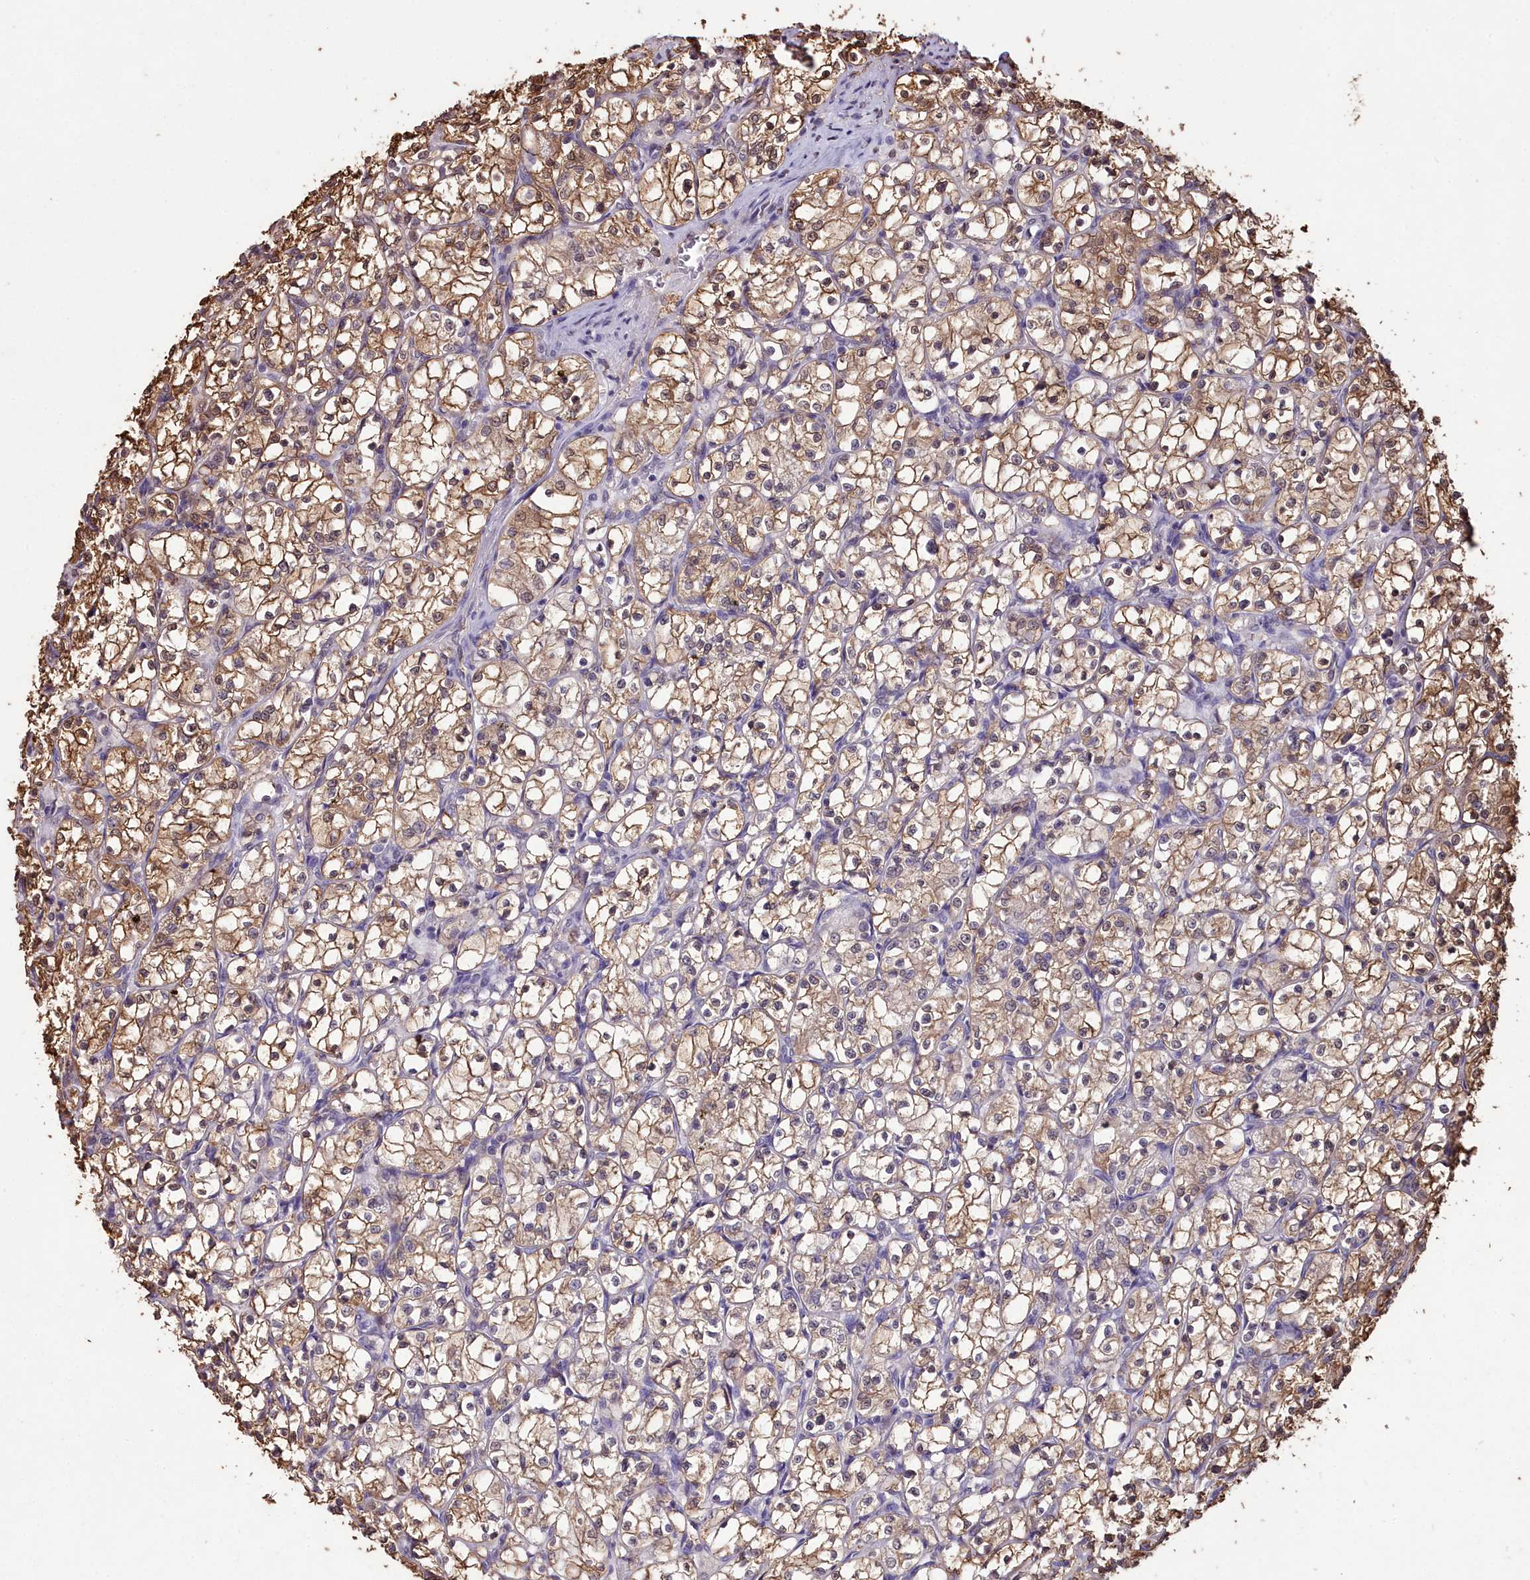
{"staining": {"intensity": "strong", "quantity": ">75%", "location": "cytoplasmic/membranous,nuclear"}, "tissue": "renal cancer", "cell_type": "Tumor cells", "image_type": "cancer", "snomed": [{"axis": "morphology", "description": "Adenocarcinoma, NOS"}, {"axis": "topography", "description": "Kidney"}], "caption": "Strong cytoplasmic/membranous and nuclear expression is identified in about >75% of tumor cells in renal adenocarcinoma. The protein is shown in brown color, while the nuclei are stained blue.", "gene": "GAPDH", "patient": {"sex": "female", "age": 69}}